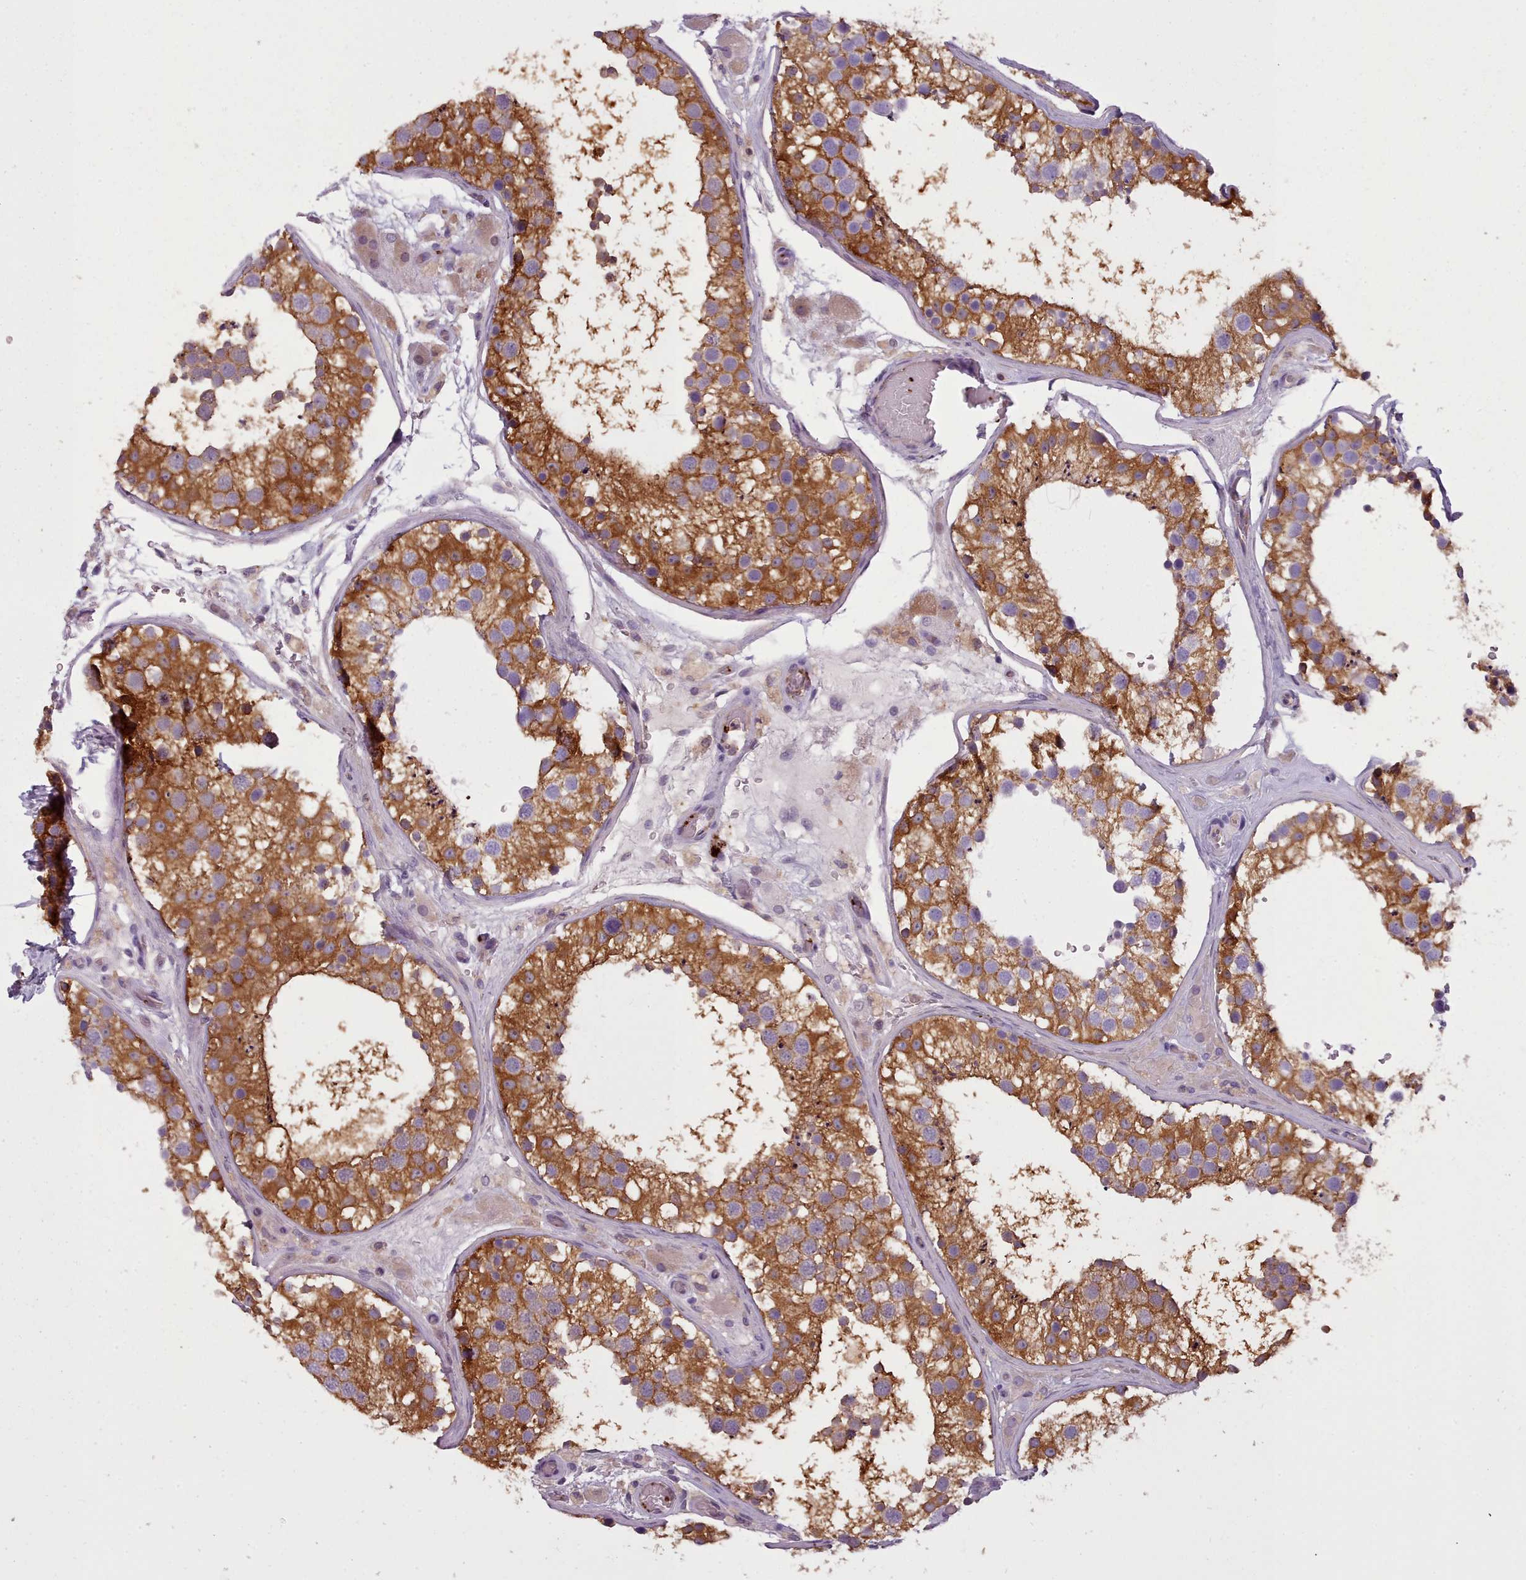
{"staining": {"intensity": "strong", "quantity": ">75%", "location": "cytoplasmic/membranous"}, "tissue": "testis", "cell_type": "Cells in seminiferous ducts", "image_type": "normal", "snomed": [{"axis": "morphology", "description": "Normal tissue, NOS"}, {"axis": "topography", "description": "Testis"}], "caption": "DAB immunohistochemical staining of normal testis exhibits strong cytoplasmic/membranous protein expression in approximately >75% of cells in seminiferous ducts.", "gene": "NDST2", "patient": {"sex": "male", "age": 26}}